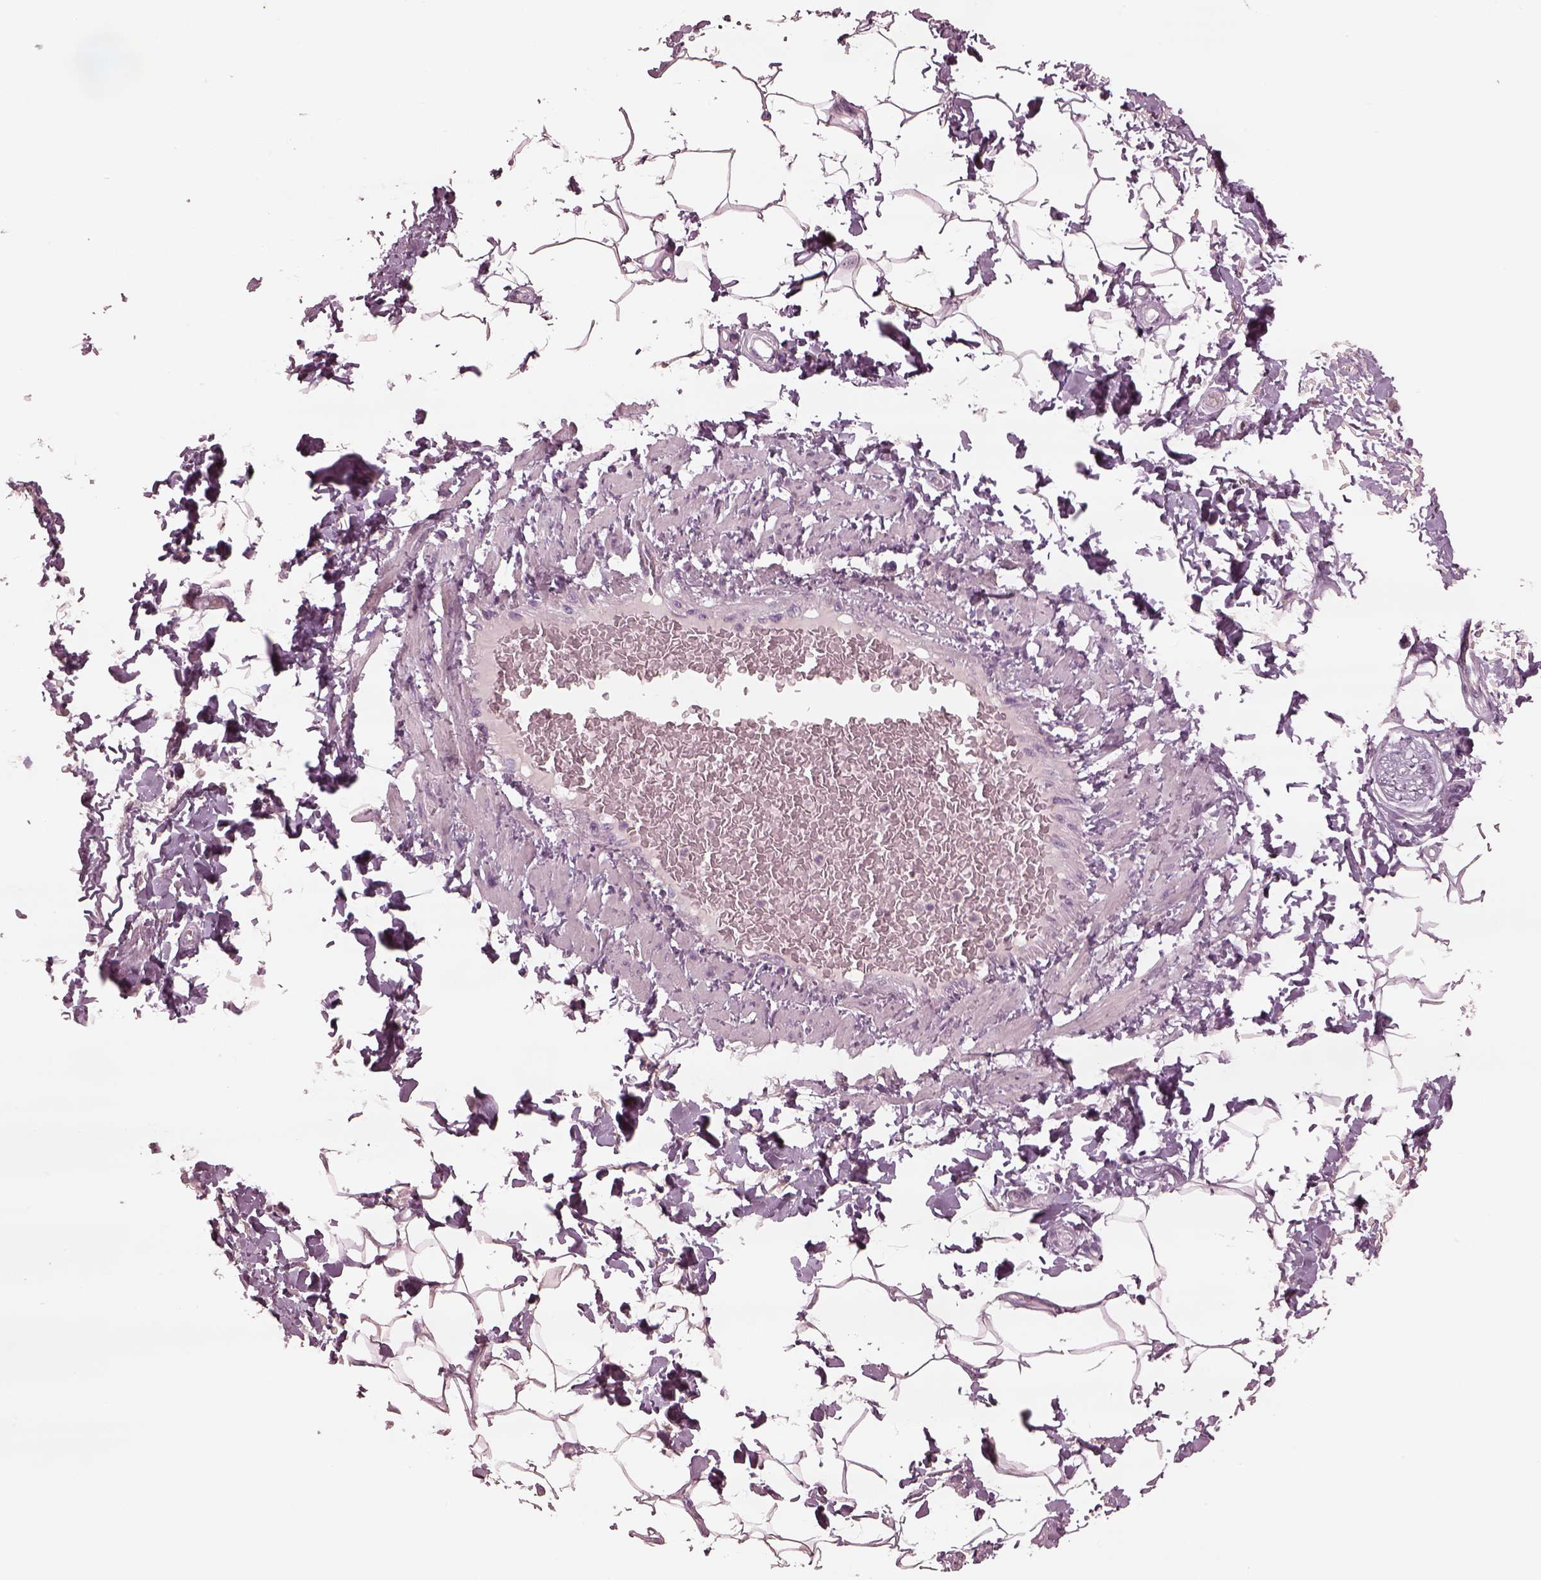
{"staining": {"intensity": "negative", "quantity": "none", "location": "none"}, "tissue": "adipose tissue", "cell_type": "Adipocytes", "image_type": "normal", "snomed": [{"axis": "morphology", "description": "Normal tissue, NOS"}, {"axis": "topography", "description": "Peripheral nerve tissue"}], "caption": "Photomicrograph shows no protein staining in adipocytes of unremarkable adipose tissue.", "gene": "MIA", "patient": {"sex": "male", "age": 51}}